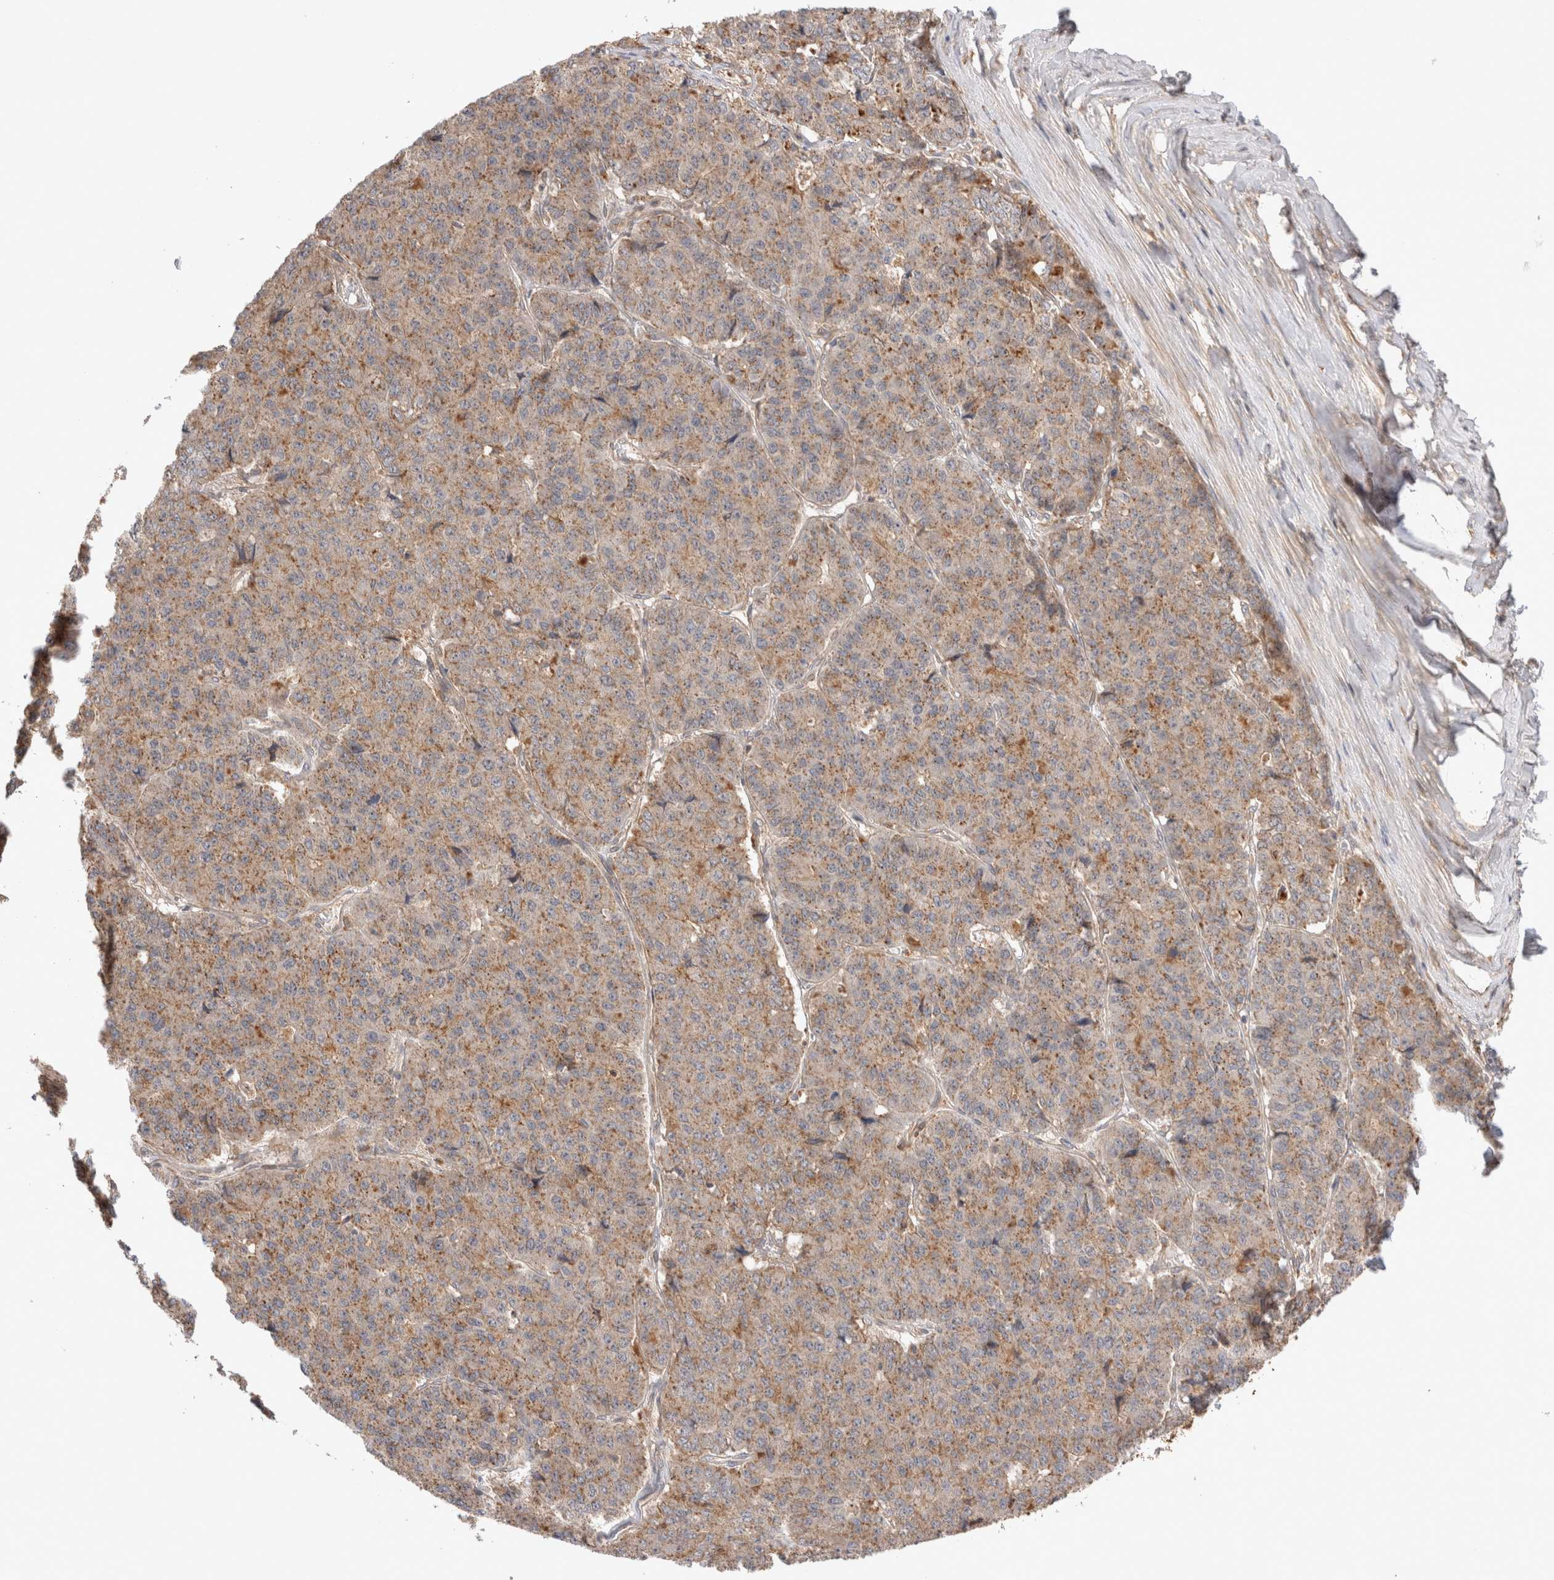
{"staining": {"intensity": "moderate", "quantity": ">75%", "location": "cytoplasmic/membranous"}, "tissue": "pancreatic cancer", "cell_type": "Tumor cells", "image_type": "cancer", "snomed": [{"axis": "morphology", "description": "Adenocarcinoma, NOS"}, {"axis": "topography", "description": "Pancreas"}], "caption": "IHC of pancreatic cancer (adenocarcinoma) shows medium levels of moderate cytoplasmic/membranous positivity in approximately >75% of tumor cells.", "gene": "VPS28", "patient": {"sex": "male", "age": 50}}